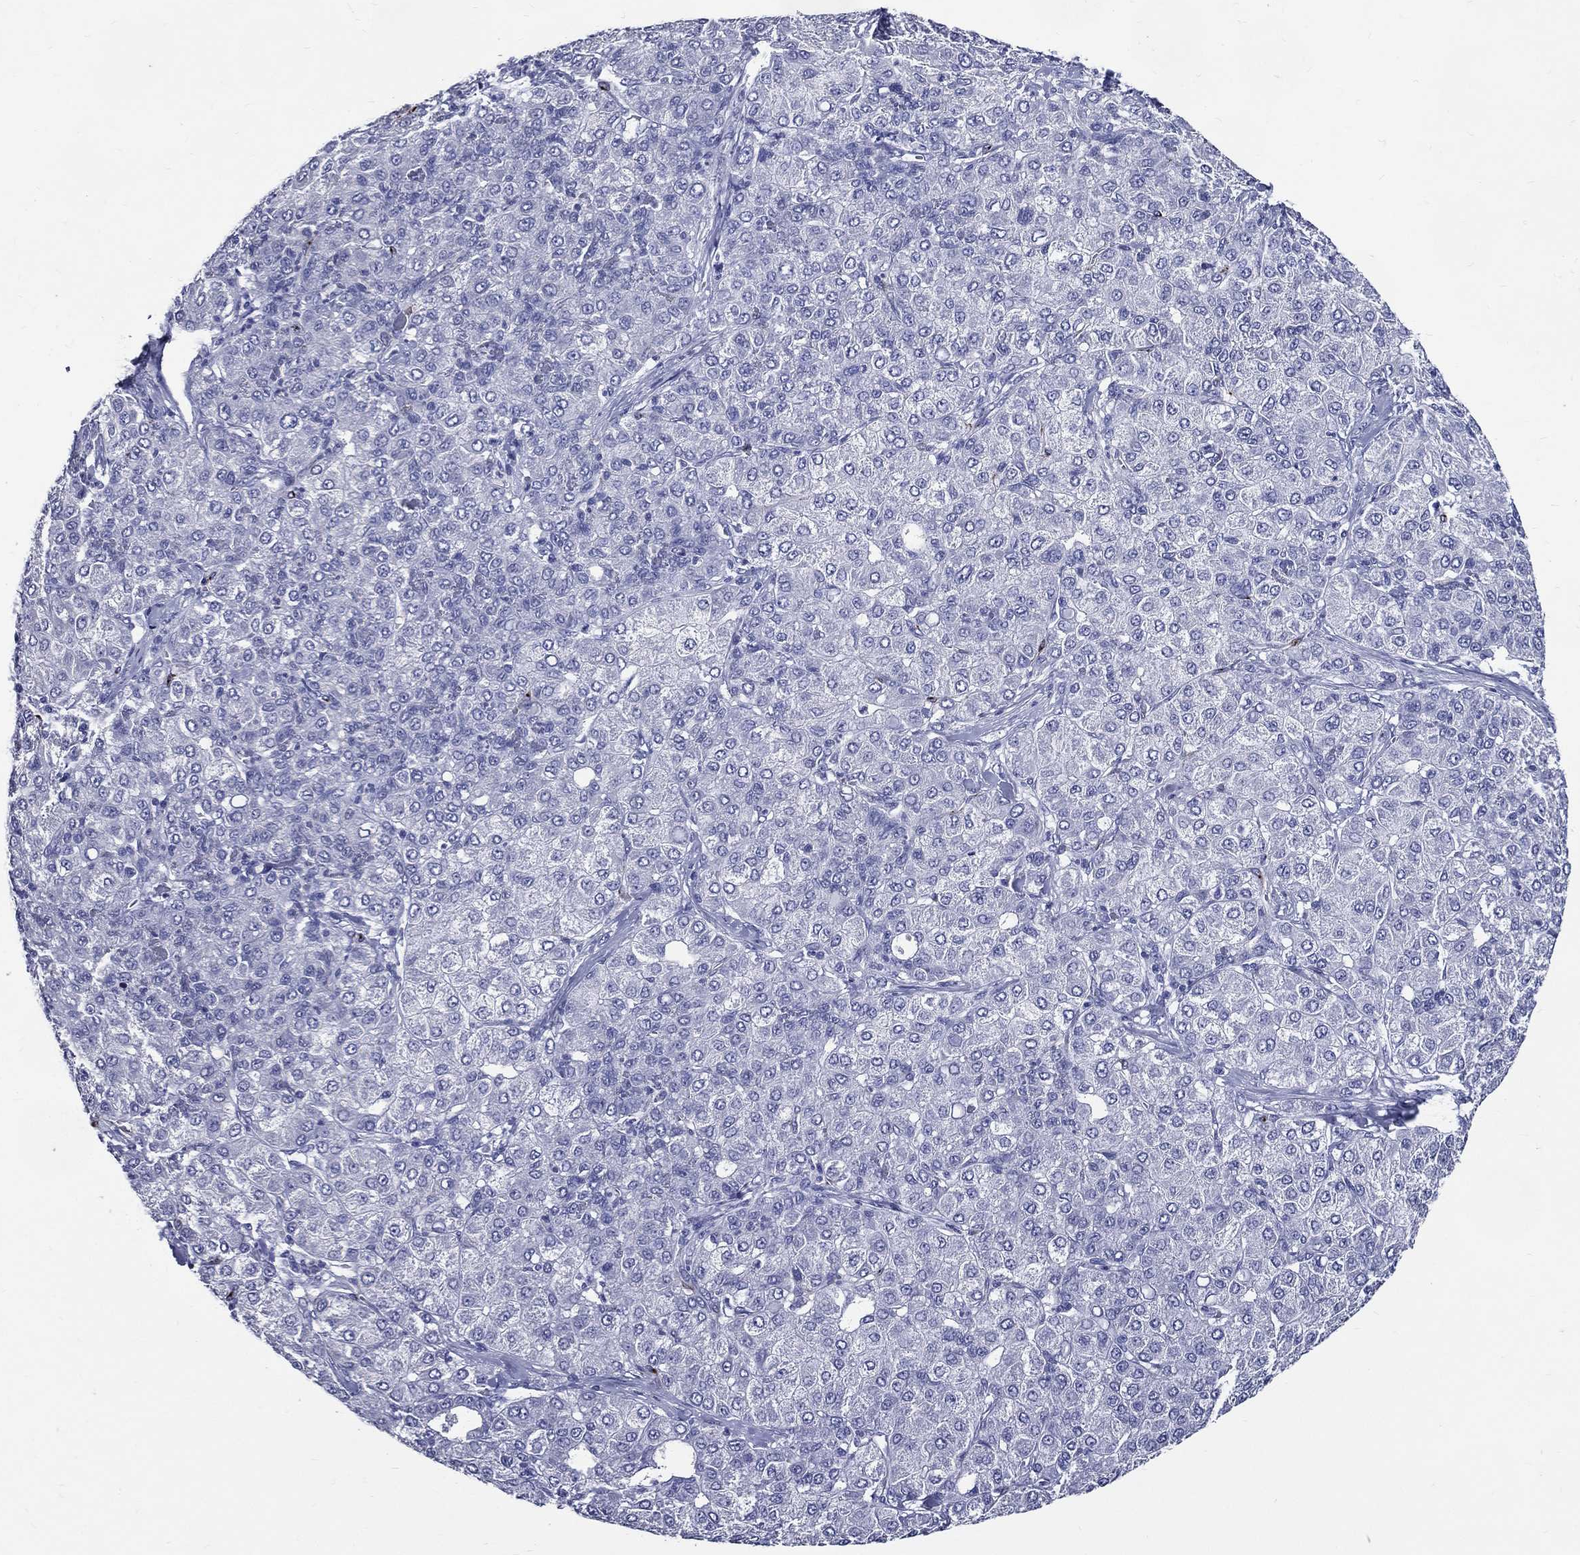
{"staining": {"intensity": "strong", "quantity": "<25%", "location": "cytoplasmic/membranous"}, "tissue": "liver cancer", "cell_type": "Tumor cells", "image_type": "cancer", "snomed": [{"axis": "morphology", "description": "Carcinoma, Hepatocellular, NOS"}, {"axis": "topography", "description": "Liver"}], "caption": "The immunohistochemical stain shows strong cytoplasmic/membranous staining in tumor cells of liver hepatocellular carcinoma tissue.", "gene": "ACE2", "patient": {"sex": "male", "age": 65}}